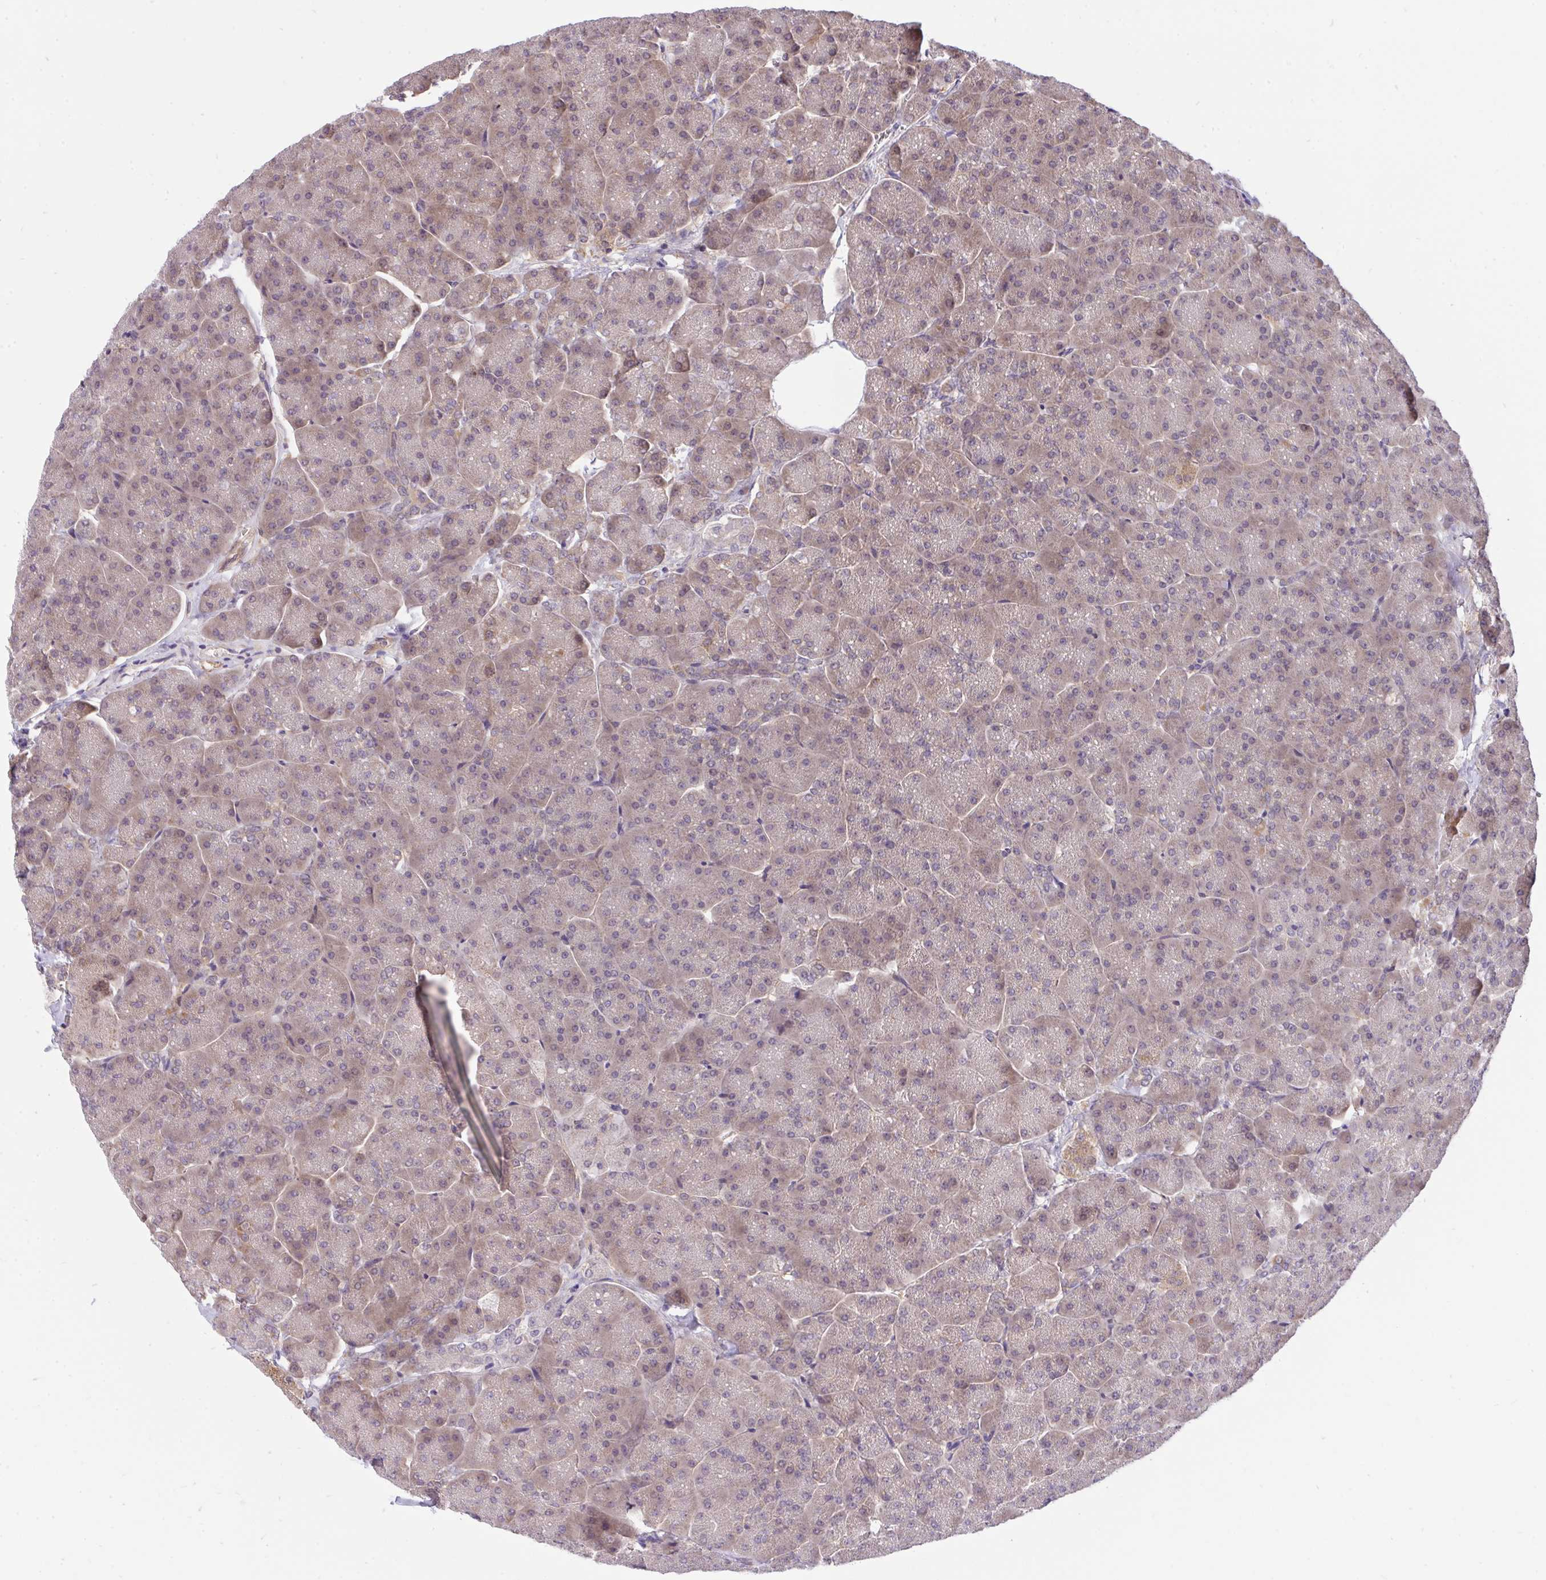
{"staining": {"intensity": "weak", "quantity": "25%-75%", "location": "cytoplasmic/membranous"}, "tissue": "pancreas", "cell_type": "Exocrine glandular cells", "image_type": "normal", "snomed": [{"axis": "morphology", "description": "Normal tissue, NOS"}, {"axis": "topography", "description": "Pancreas"}, {"axis": "topography", "description": "Peripheral nerve tissue"}], "caption": "Brown immunohistochemical staining in unremarkable pancreas demonstrates weak cytoplasmic/membranous expression in approximately 25%-75% of exocrine glandular cells. (IHC, brightfield microscopy, high magnification).", "gene": "C19orf54", "patient": {"sex": "male", "age": 54}}